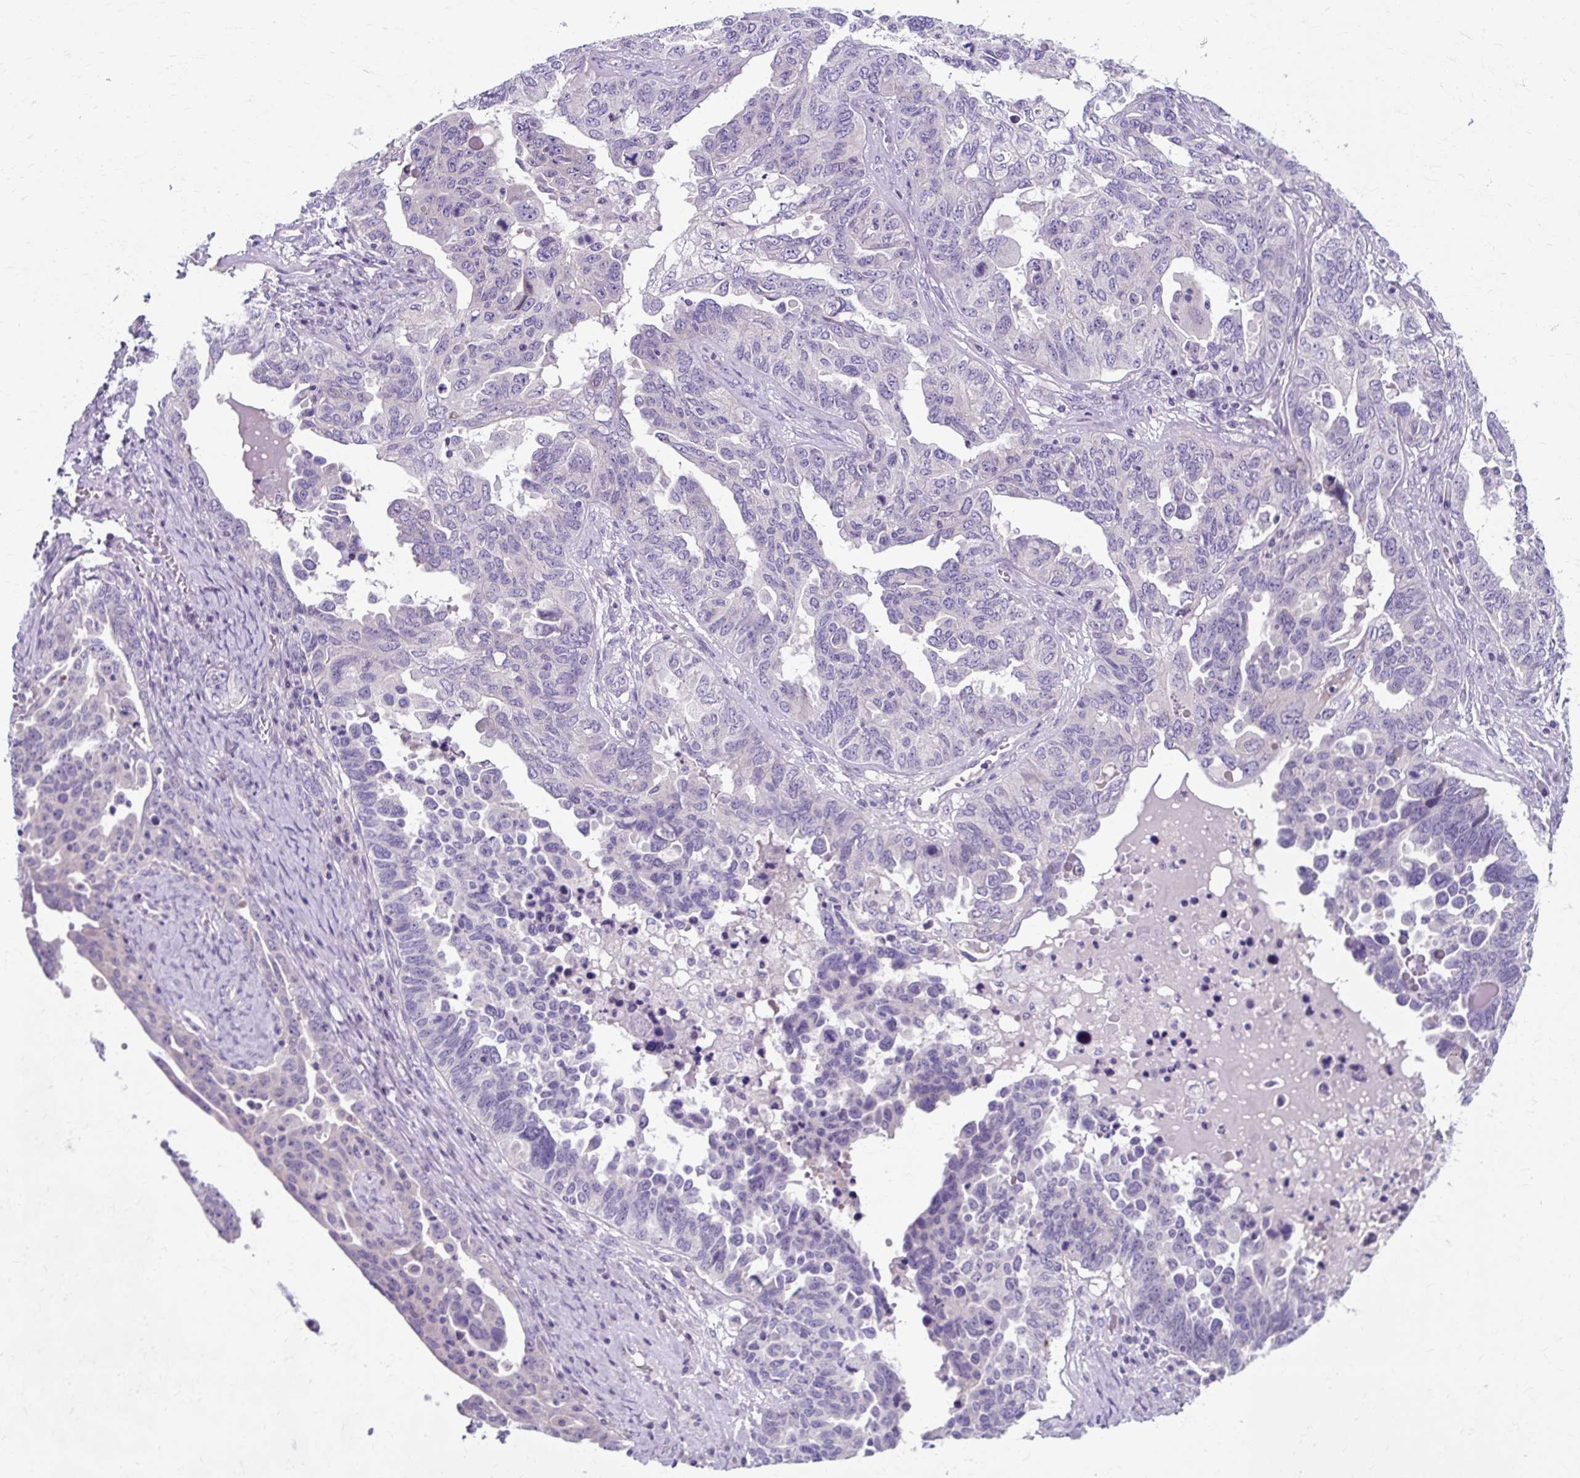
{"staining": {"intensity": "negative", "quantity": "none", "location": "none"}, "tissue": "ovarian cancer", "cell_type": "Tumor cells", "image_type": "cancer", "snomed": [{"axis": "morphology", "description": "Carcinoma, endometroid"}, {"axis": "topography", "description": "Ovary"}], "caption": "This photomicrograph is of endometroid carcinoma (ovarian) stained with immunohistochemistry to label a protein in brown with the nuclei are counter-stained blue. There is no positivity in tumor cells. (DAB (3,3'-diaminobenzidine) IHC with hematoxylin counter stain).", "gene": "ZNF555", "patient": {"sex": "female", "age": 62}}